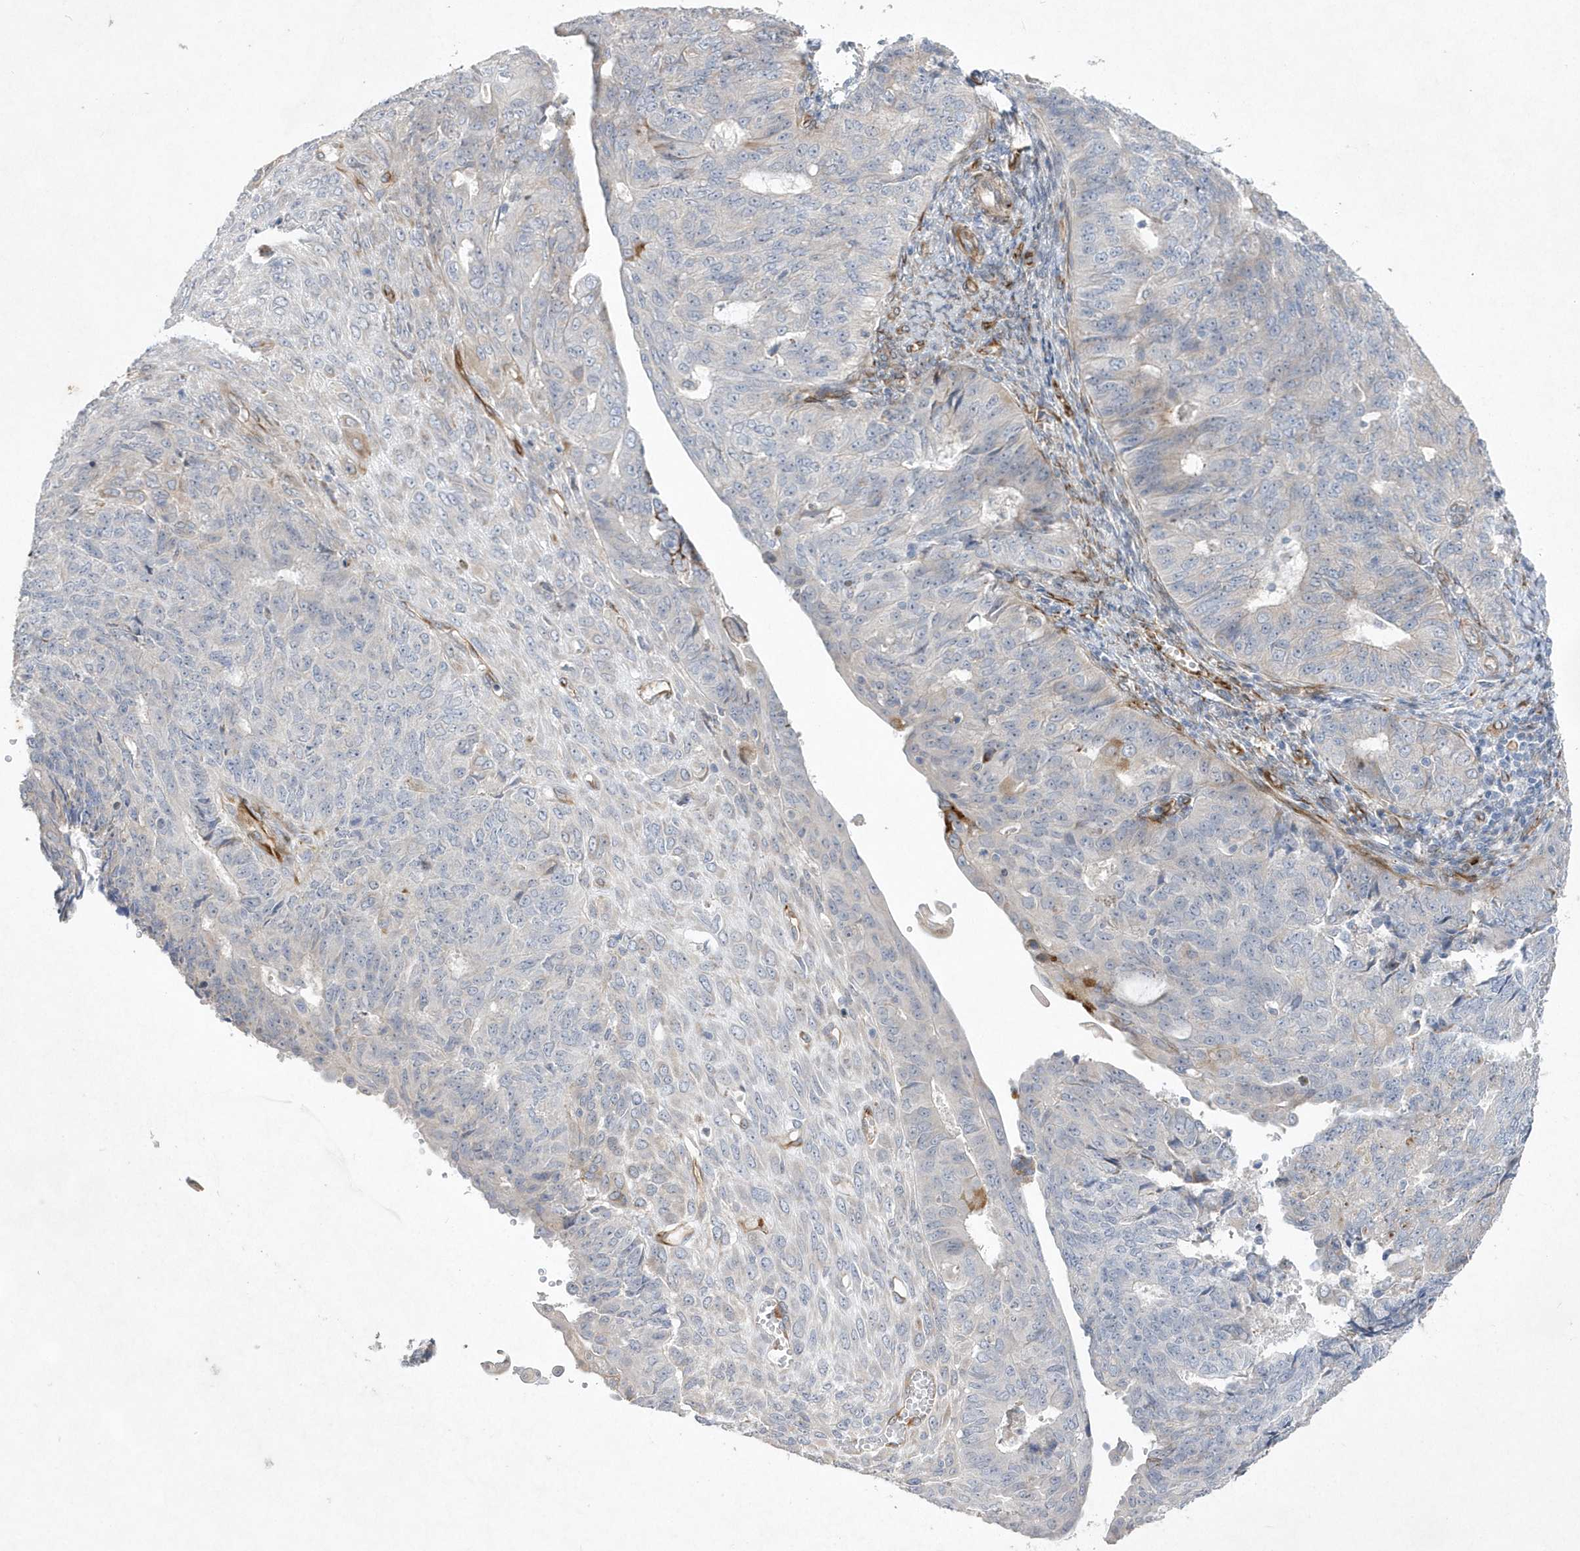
{"staining": {"intensity": "negative", "quantity": "none", "location": "none"}, "tissue": "endometrial cancer", "cell_type": "Tumor cells", "image_type": "cancer", "snomed": [{"axis": "morphology", "description": "Adenocarcinoma, NOS"}, {"axis": "topography", "description": "Endometrium"}], "caption": "Tumor cells show no significant expression in endometrial cancer (adenocarcinoma). (Stains: DAB (3,3'-diaminobenzidine) IHC with hematoxylin counter stain, Microscopy: brightfield microscopy at high magnification).", "gene": "TMEM132B", "patient": {"sex": "female", "age": 32}}